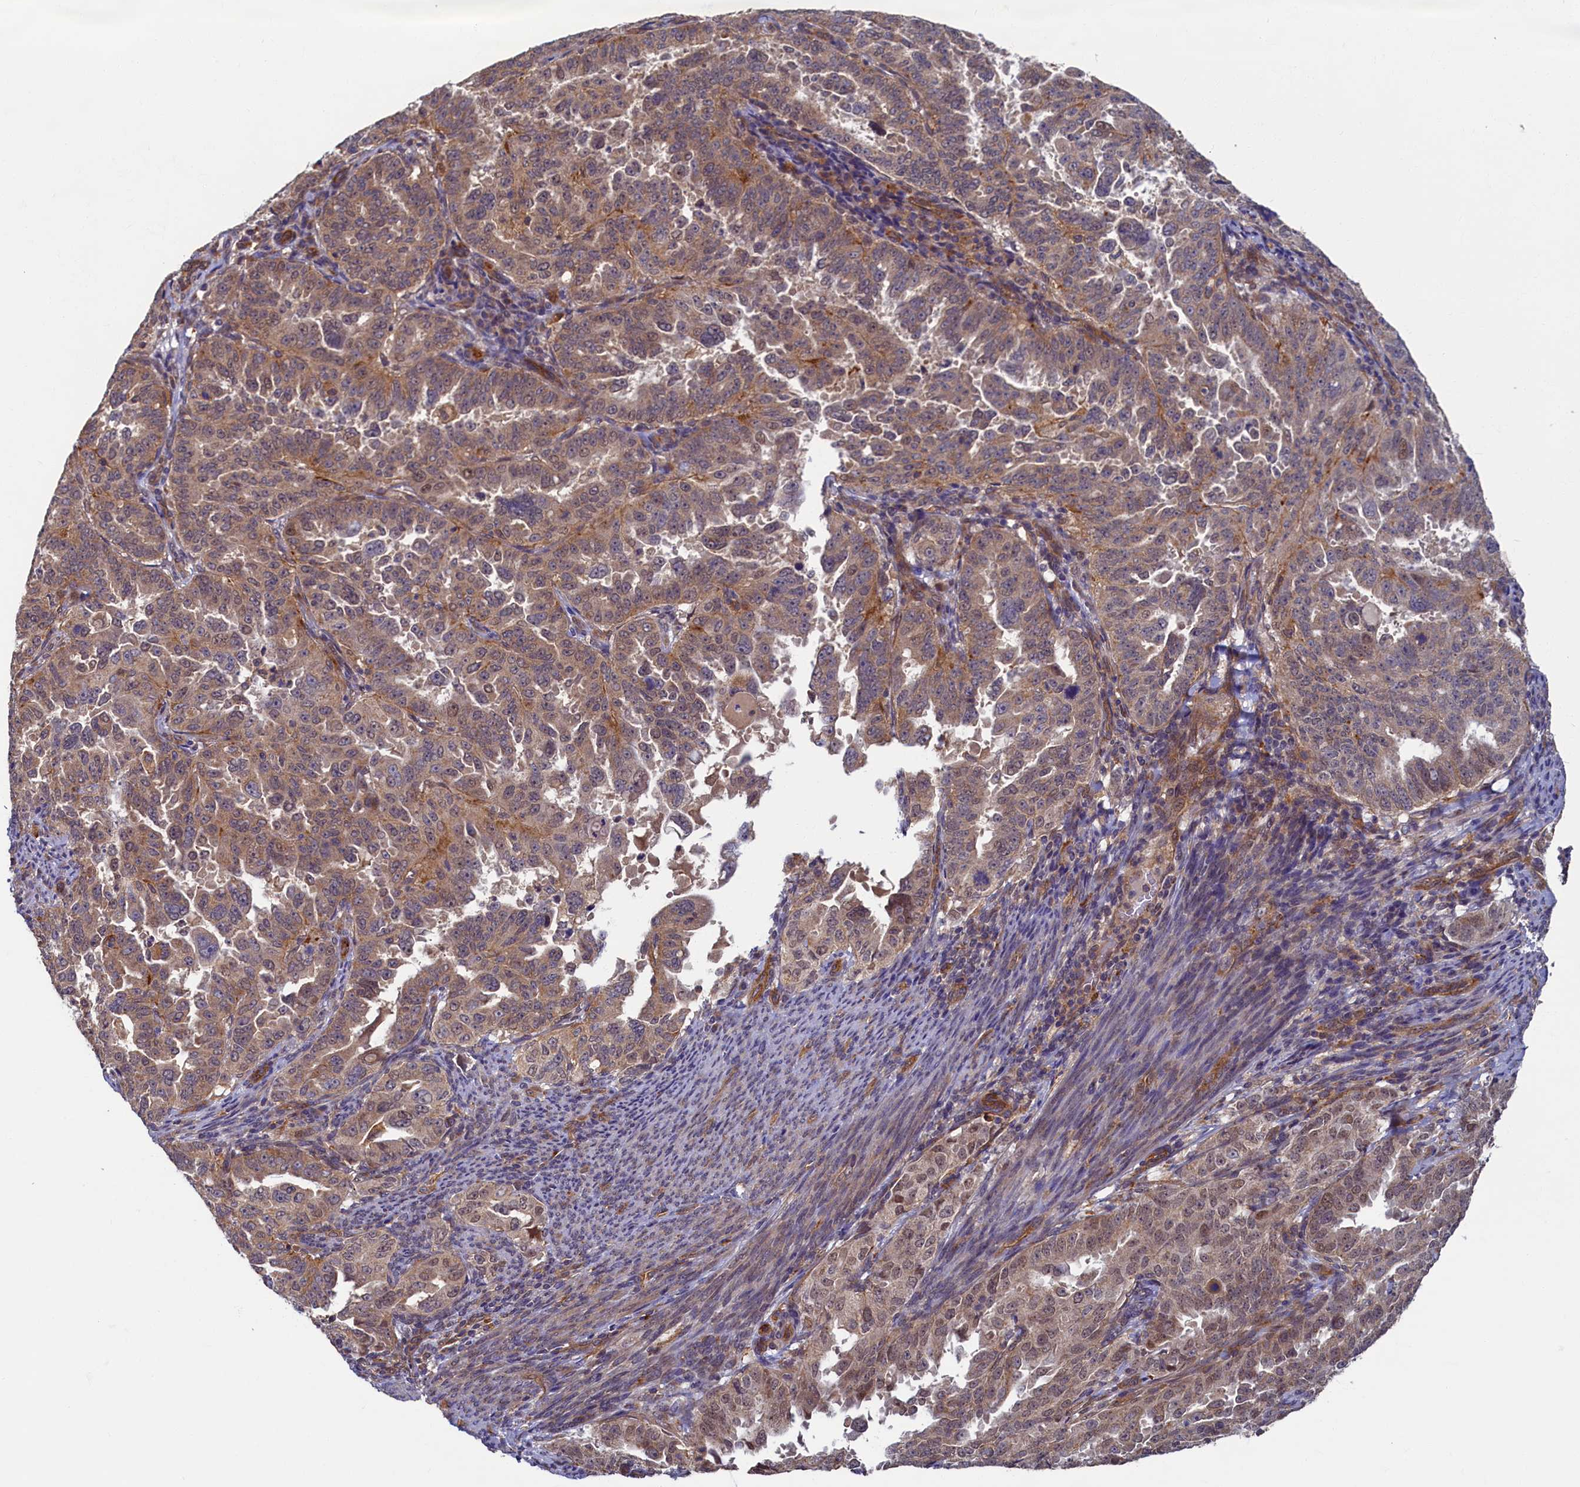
{"staining": {"intensity": "moderate", "quantity": ">75%", "location": "cytoplasmic/membranous,nuclear"}, "tissue": "endometrial cancer", "cell_type": "Tumor cells", "image_type": "cancer", "snomed": [{"axis": "morphology", "description": "Adenocarcinoma, NOS"}, {"axis": "topography", "description": "Endometrium"}], "caption": "Immunohistochemistry (IHC) histopathology image of neoplastic tissue: endometrial cancer stained using immunohistochemistry (IHC) reveals medium levels of moderate protein expression localized specifically in the cytoplasmic/membranous and nuclear of tumor cells, appearing as a cytoplasmic/membranous and nuclear brown color.", "gene": "STX12", "patient": {"sex": "female", "age": 65}}